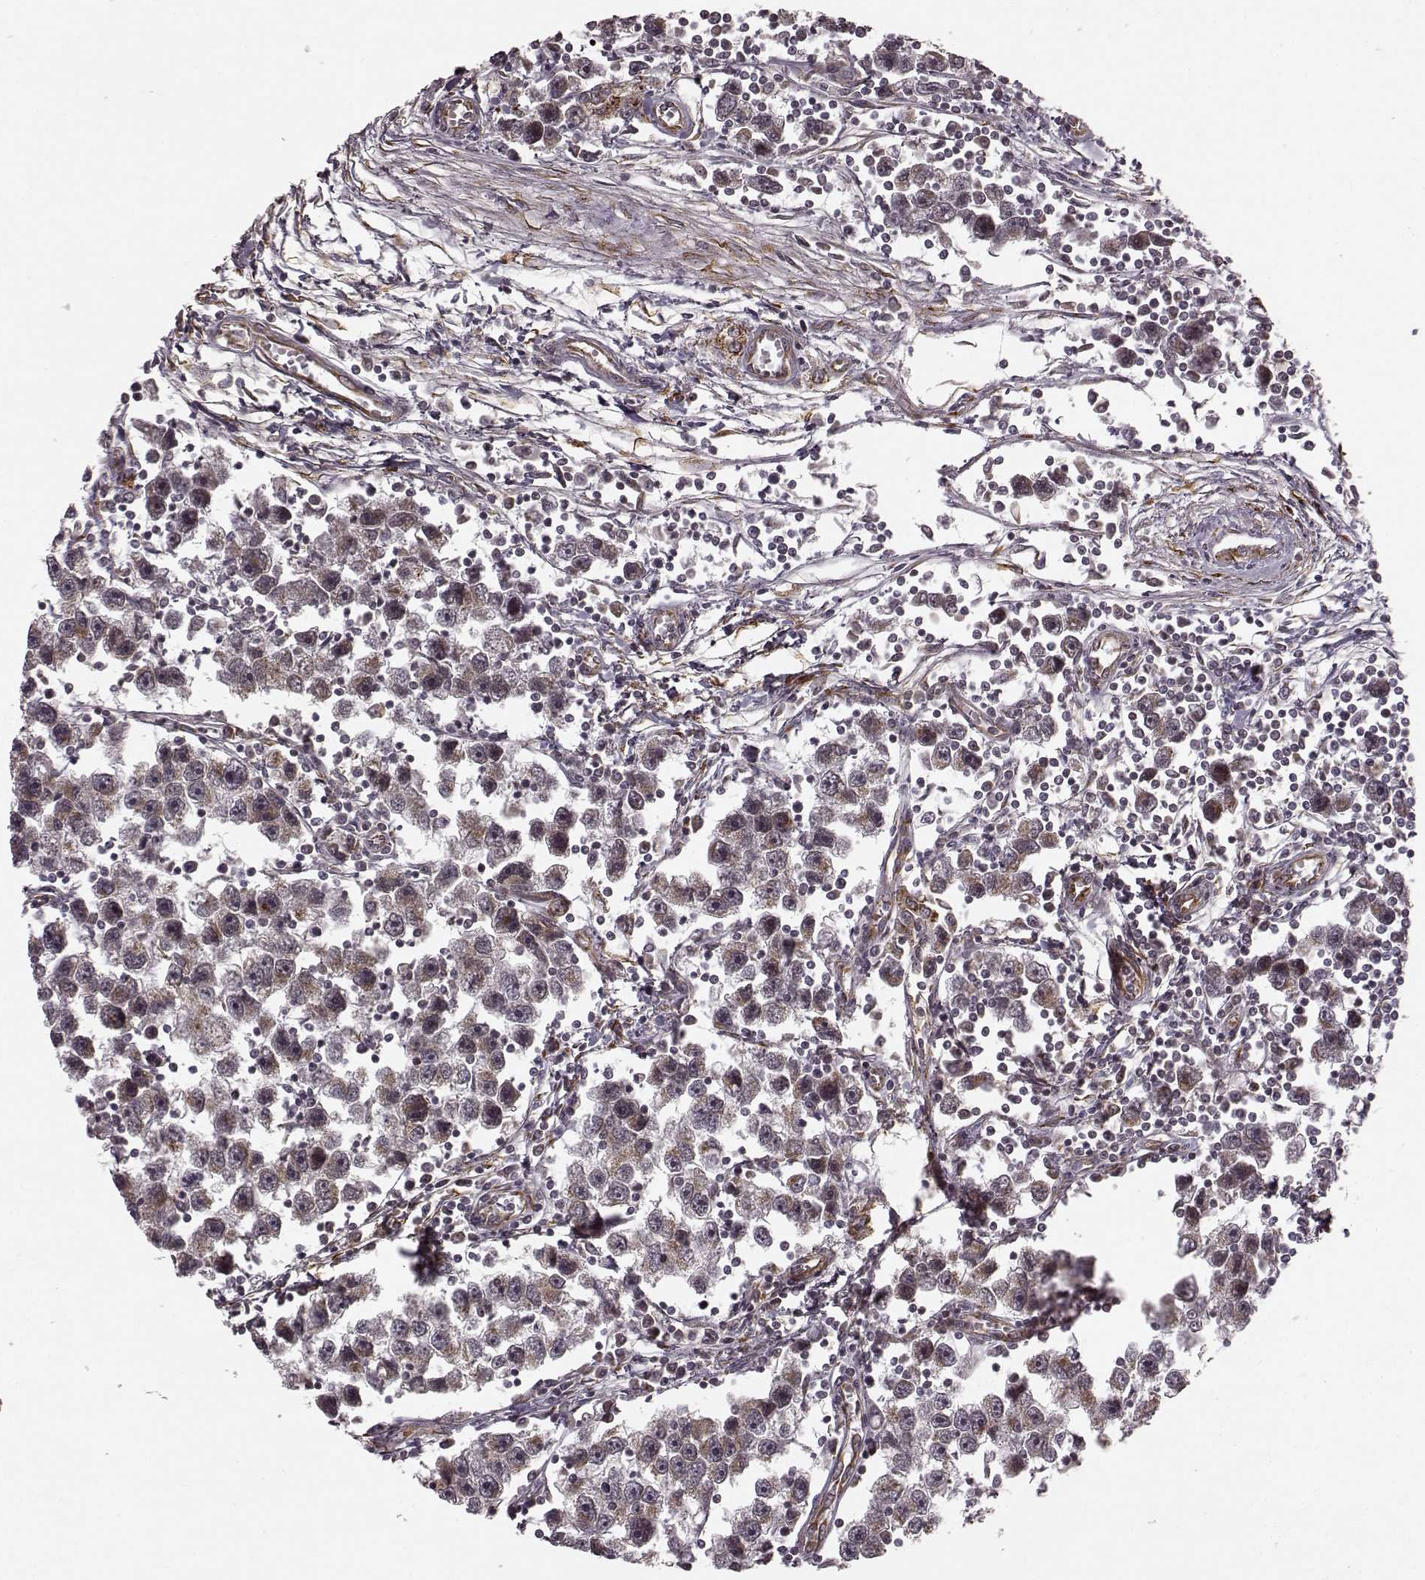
{"staining": {"intensity": "negative", "quantity": "none", "location": "none"}, "tissue": "testis cancer", "cell_type": "Tumor cells", "image_type": "cancer", "snomed": [{"axis": "morphology", "description": "Seminoma, NOS"}, {"axis": "topography", "description": "Testis"}], "caption": "The histopathology image displays no staining of tumor cells in seminoma (testis).", "gene": "TMEM14A", "patient": {"sex": "male", "age": 30}}